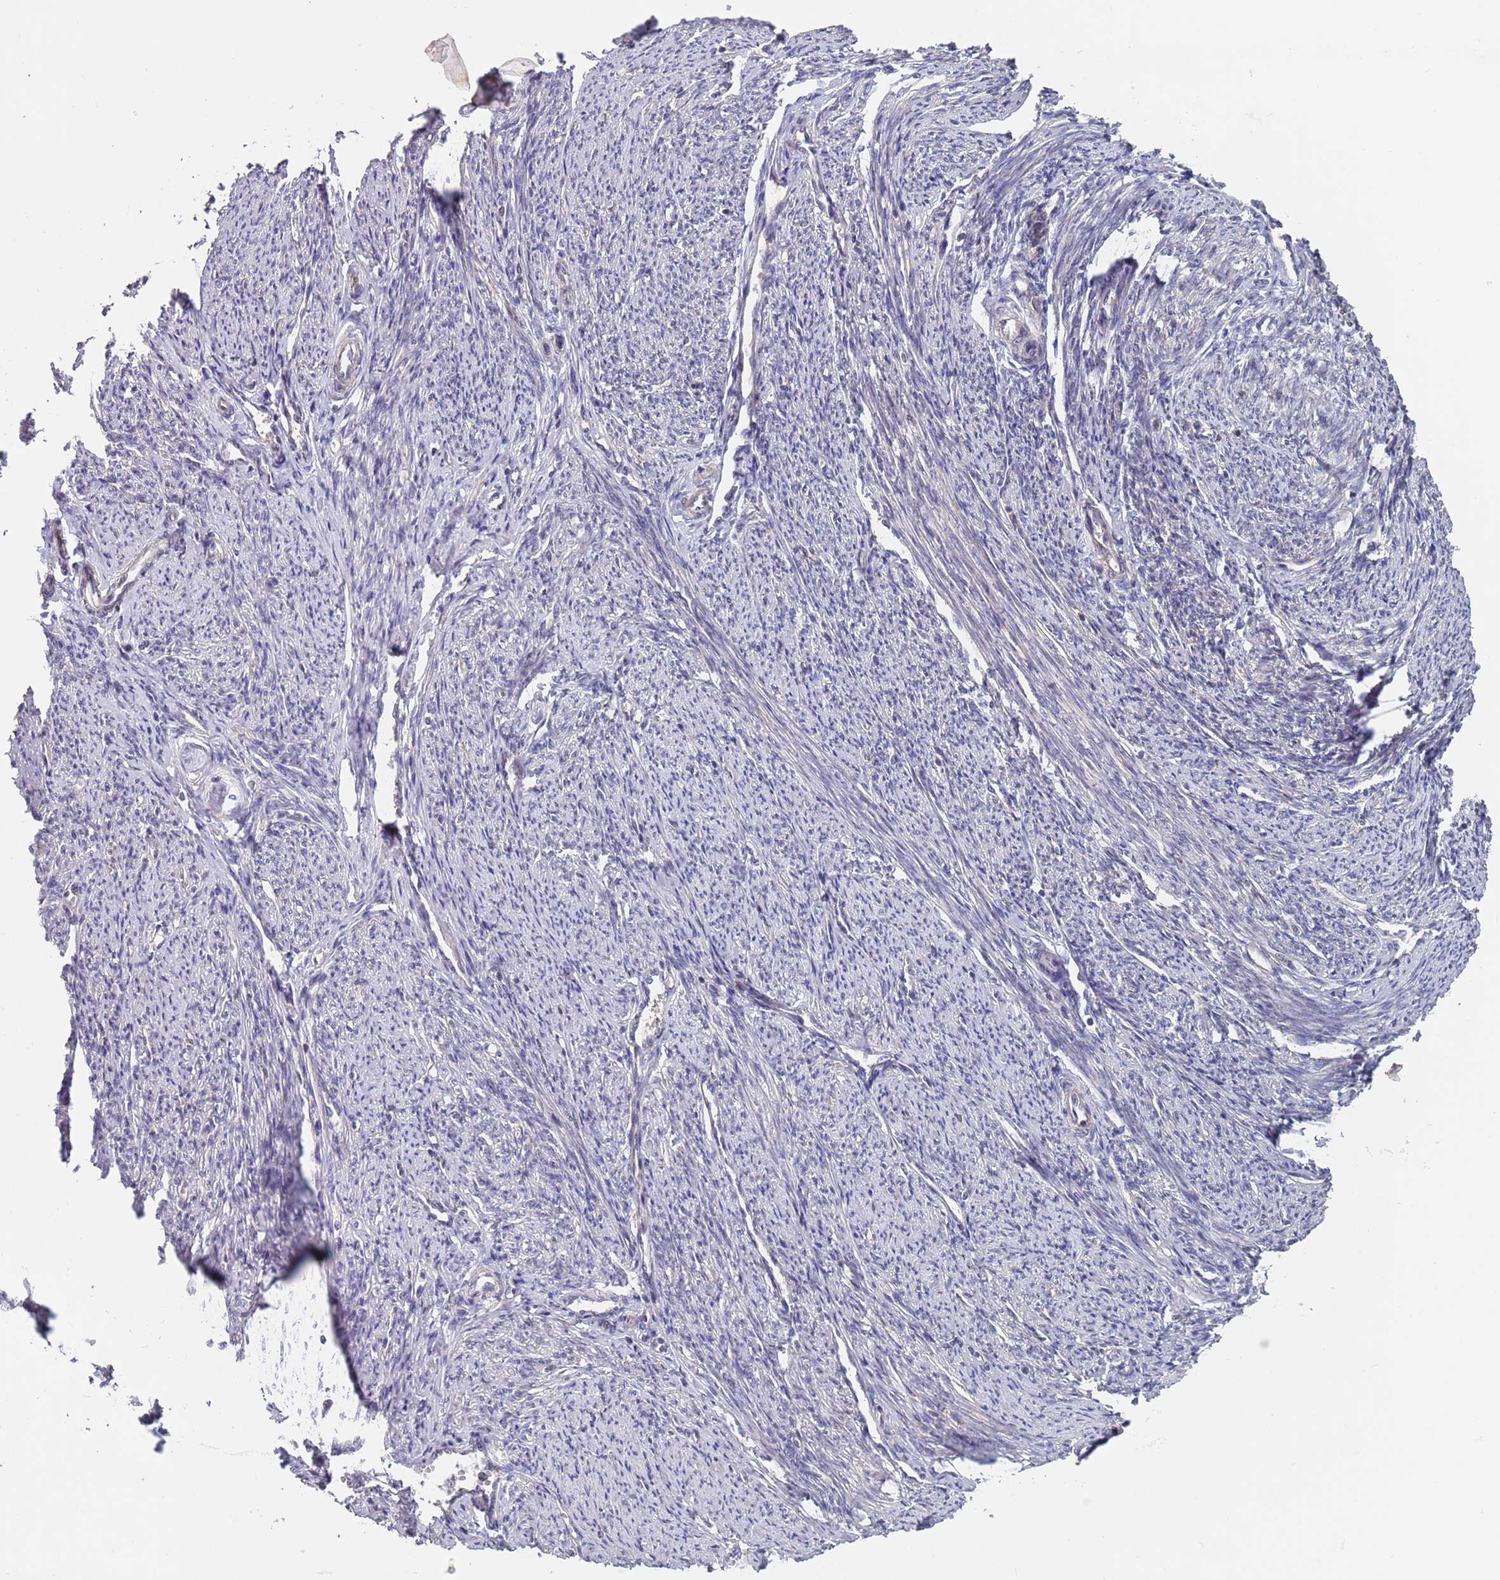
{"staining": {"intensity": "weak", "quantity": "25%-75%", "location": "cytoplasmic/membranous"}, "tissue": "smooth muscle", "cell_type": "Smooth muscle cells", "image_type": "normal", "snomed": [{"axis": "morphology", "description": "Normal tissue, NOS"}, {"axis": "topography", "description": "Smooth muscle"}, {"axis": "topography", "description": "Uterus"}], "caption": "Immunohistochemical staining of unremarkable human smooth muscle displays weak cytoplasmic/membranous protein expression in approximately 25%-75% of smooth muscle cells.", "gene": "UNC45A", "patient": {"sex": "female", "age": 59}}